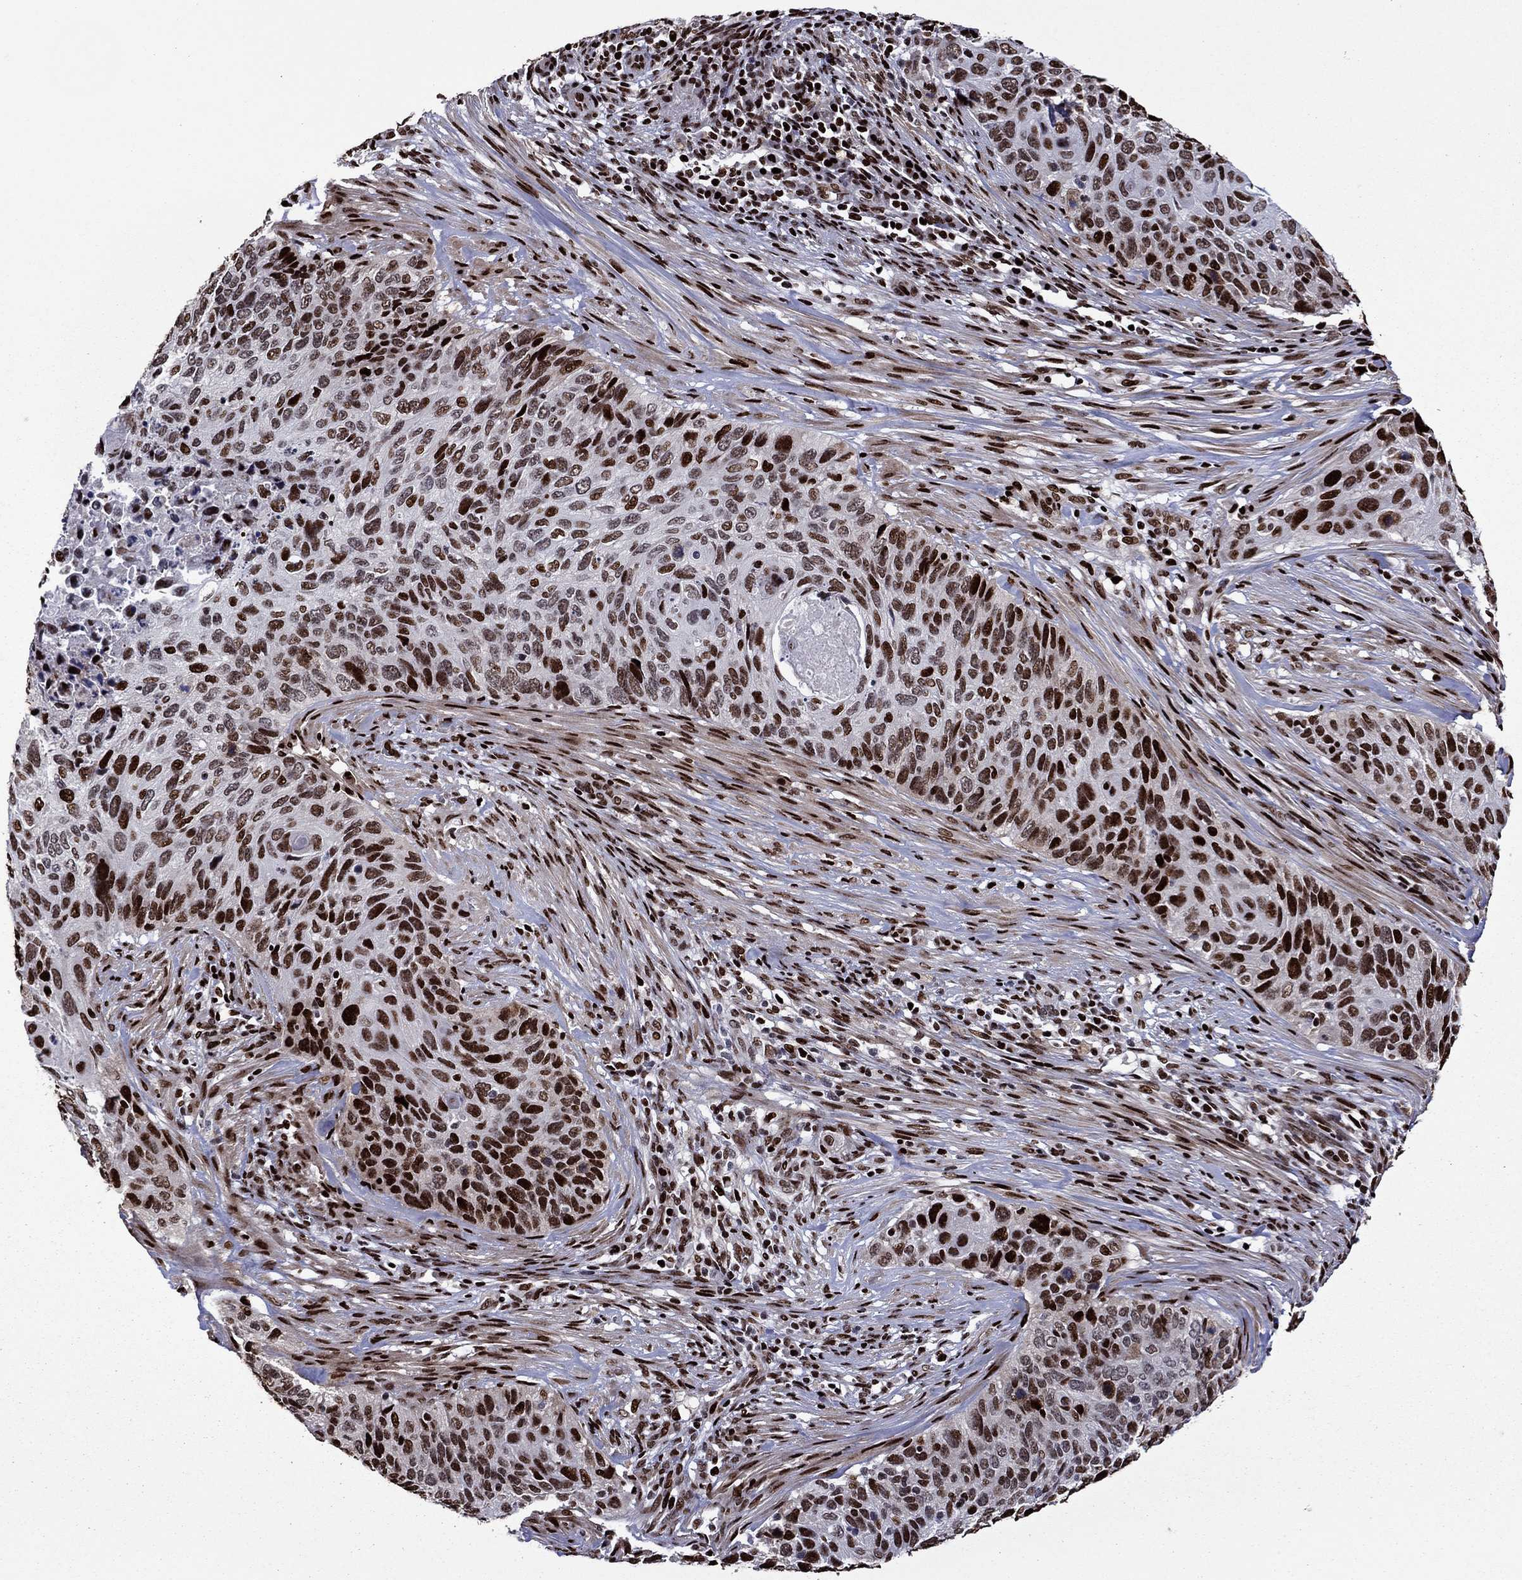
{"staining": {"intensity": "strong", "quantity": ">75%", "location": "nuclear"}, "tissue": "cervical cancer", "cell_type": "Tumor cells", "image_type": "cancer", "snomed": [{"axis": "morphology", "description": "Squamous cell carcinoma, NOS"}, {"axis": "topography", "description": "Cervix"}], "caption": "Immunohistochemistry micrograph of neoplastic tissue: cervical cancer (squamous cell carcinoma) stained using IHC exhibits high levels of strong protein expression localized specifically in the nuclear of tumor cells, appearing as a nuclear brown color.", "gene": "LIMK1", "patient": {"sex": "female", "age": 70}}